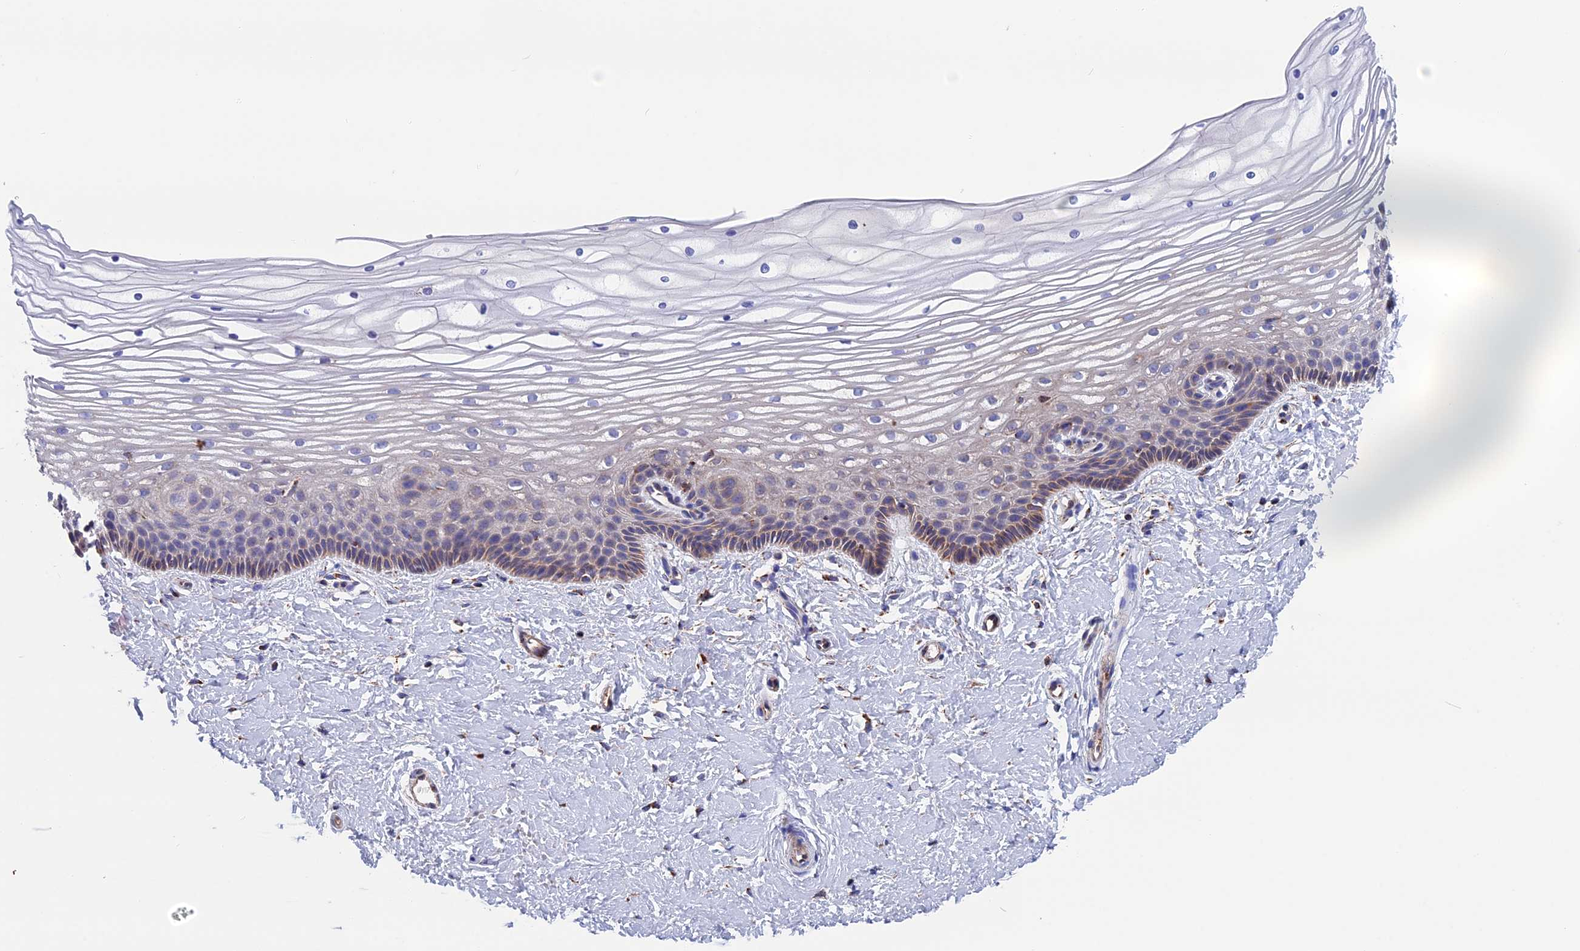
{"staining": {"intensity": "weak", "quantity": "<25%", "location": "cytoplasmic/membranous"}, "tissue": "vagina", "cell_type": "Squamous epithelial cells", "image_type": "normal", "snomed": [{"axis": "morphology", "description": "Normal tissue, NOS"}, {"axis": "topography", "description": "Vagina"}, {"axis": "topography", "description": "Cervix"}], "caption": "Immunohistochemistry (IHC) image of benign vagina stained for a protein (brown), which demonstrates no expression in squamous epithelial cells.", "gene": "WDR83", "patient": {"sex": "female", "age": 40}}